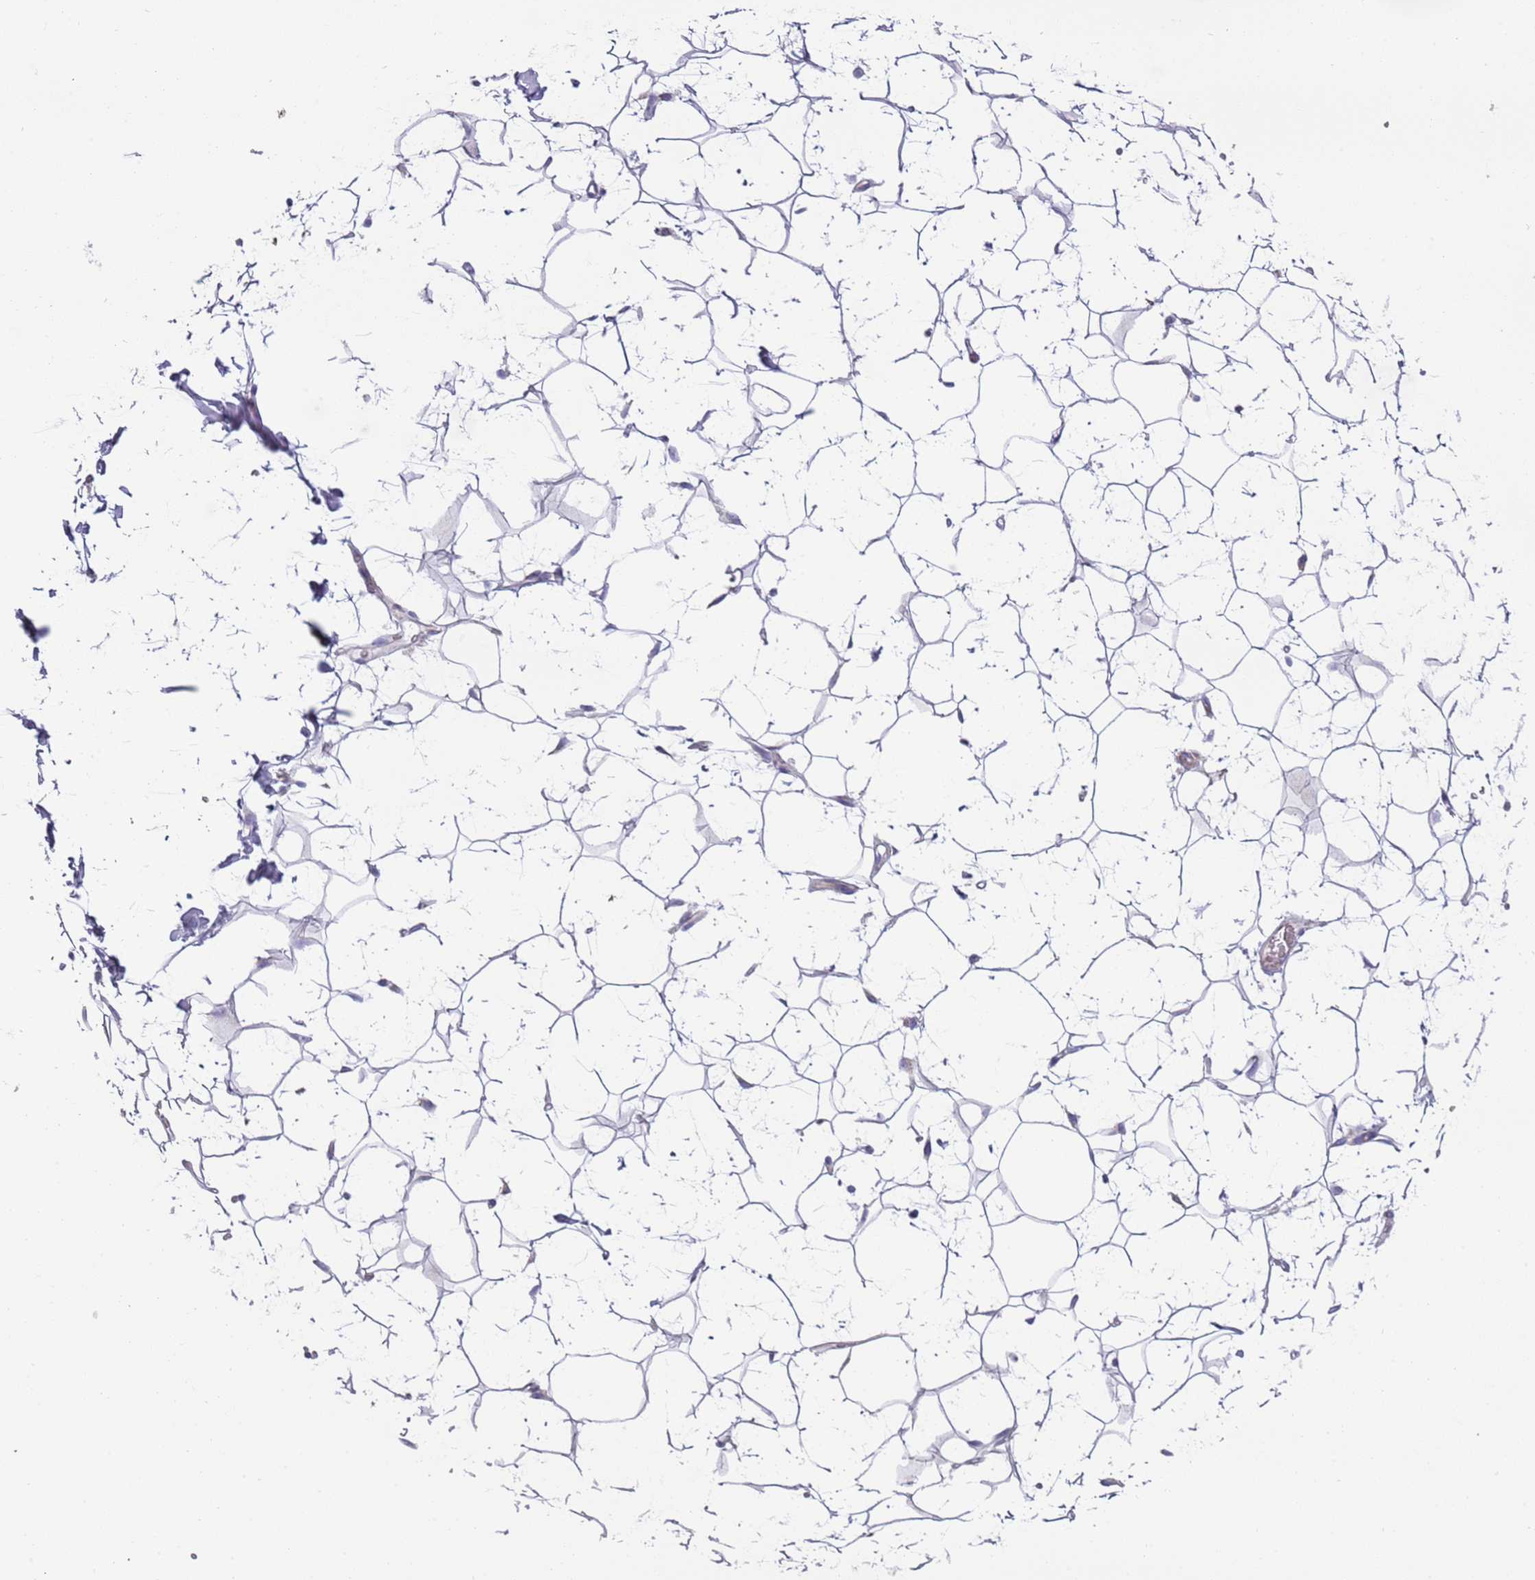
{"staining": {"intensity": "negative", "quantity": "none", "location": "none"}, "tissue": "adipose tissue", "cell_type": "Adipocytes", "image_type": "normal", "snomed": [{"axis": "morphology", "description": "Normal tissue, NOS"}, {"axis": "topography", "description": "Breast"}], "caption": "The immunohistochemistry photomicrograph has no significant expression in adipocytes of adipose tissue. (Immunohistochemistry (ihc), brightfield microscopy, high magnification).", "gene": "RNF222", "patient": {"sex": "female", "age": 26}}